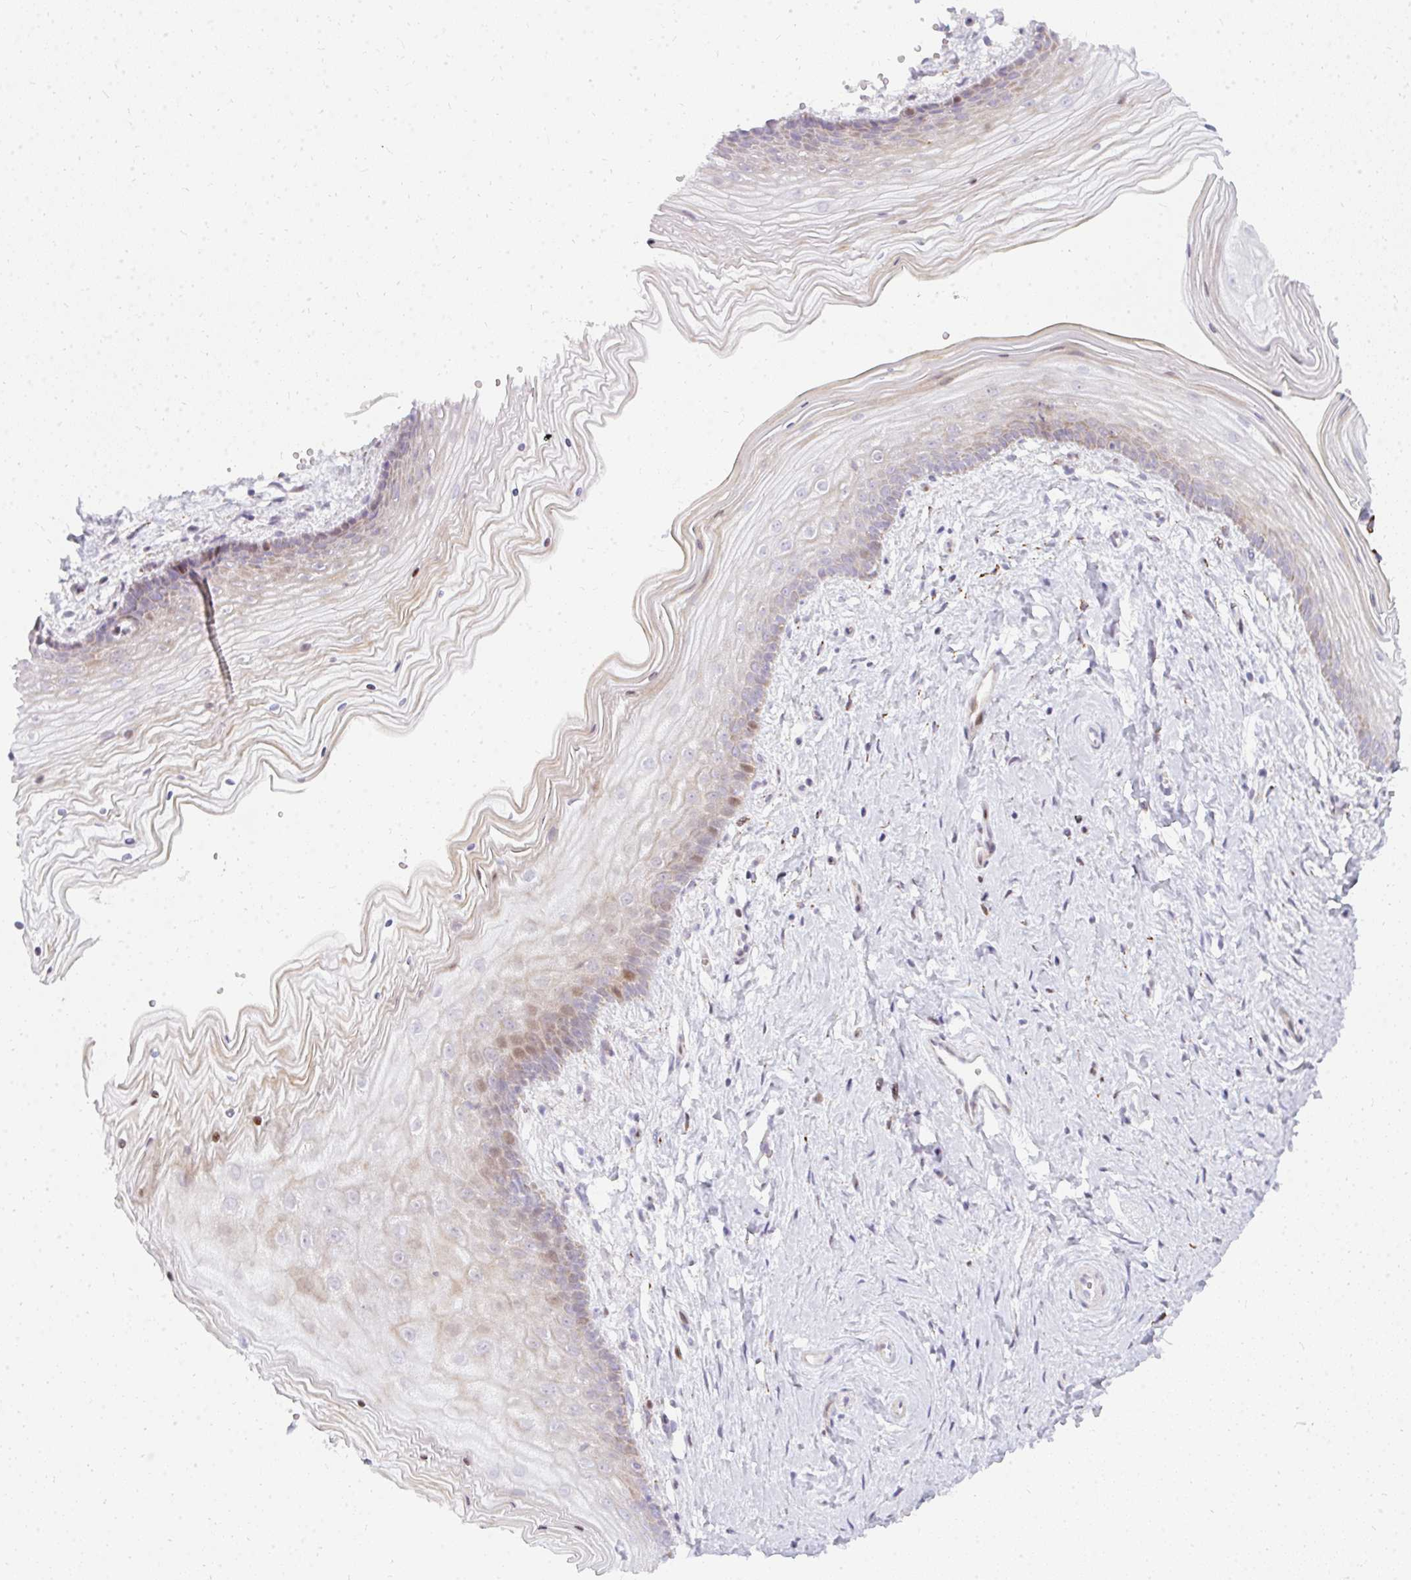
{"staining": {"intensity": "moderate", "quantity": "25%-75%", "location": "nuclear"}, "tissue": "vagina", "cell_type": "Squamous epithelial cells", "image_type": "normal", "snomed": [{"axis": "morphology", "description": "Normal tissue, NOS"}, {"axis": "topography", "description": "Vagina"}], "caption": "Brown immunohistochemical staining in normal vagina shows moderate nuclear positivity in about 25%-75% of squamous epithelial cells.", "gene": "PLA2G5", "patient": {"sex": "female", "age": 38}}